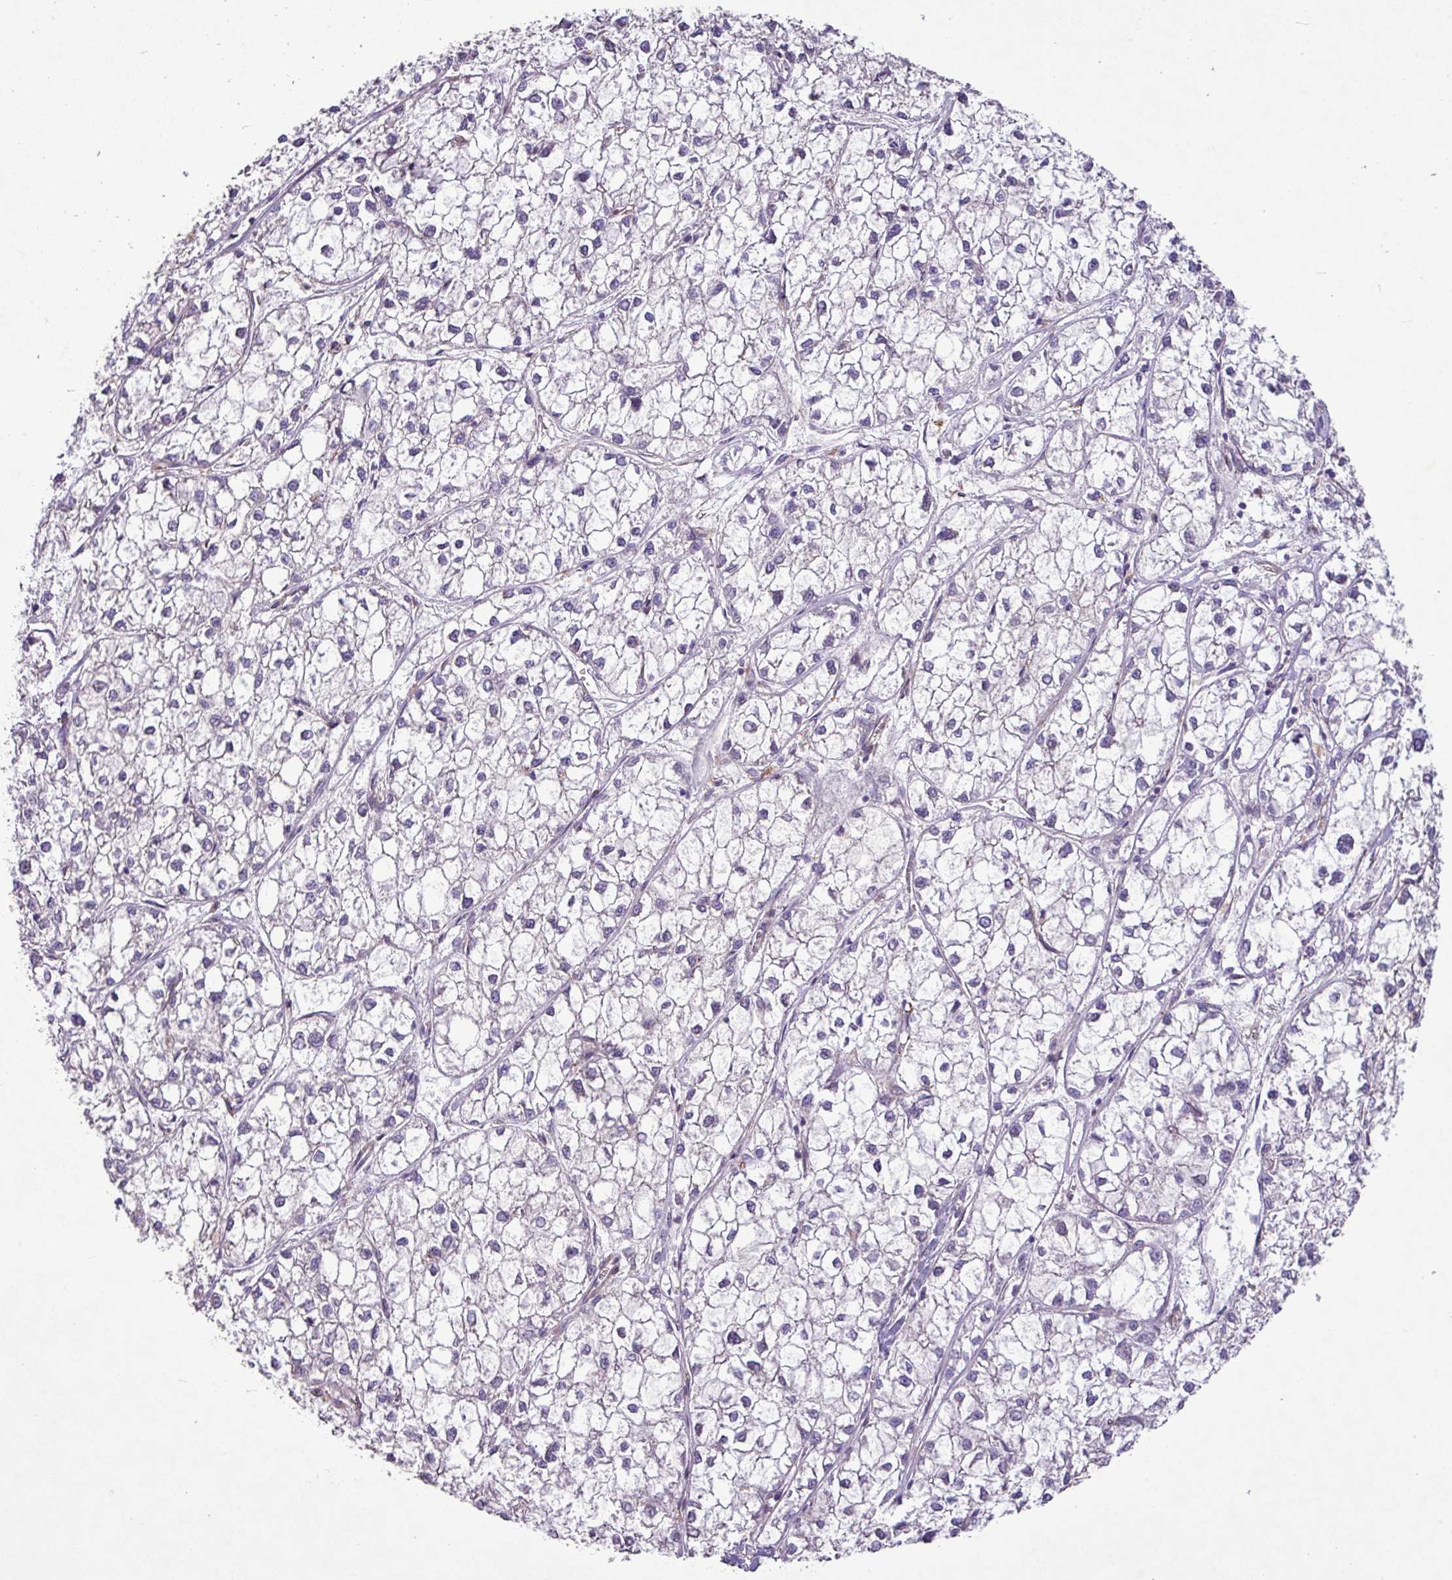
{"staining": {"intensity": "negative", "quantity": "none", "location": "none"}, "tissue": "liver cancer", "cell_type": "Tumor cells", "image_type": "cancer", "snomed": [{"axis": "morphology", "description": "Carcinoma, Hepatocellular, NOS"}, {"axis": "topography", "description": "Liver"}], "caption": "Protein analysis of hepatocellular carcinoma (liver) reveals no significant staining in tumor cells.", "gene": "CD248", "patient": {"sex": "female", "age": 43}}